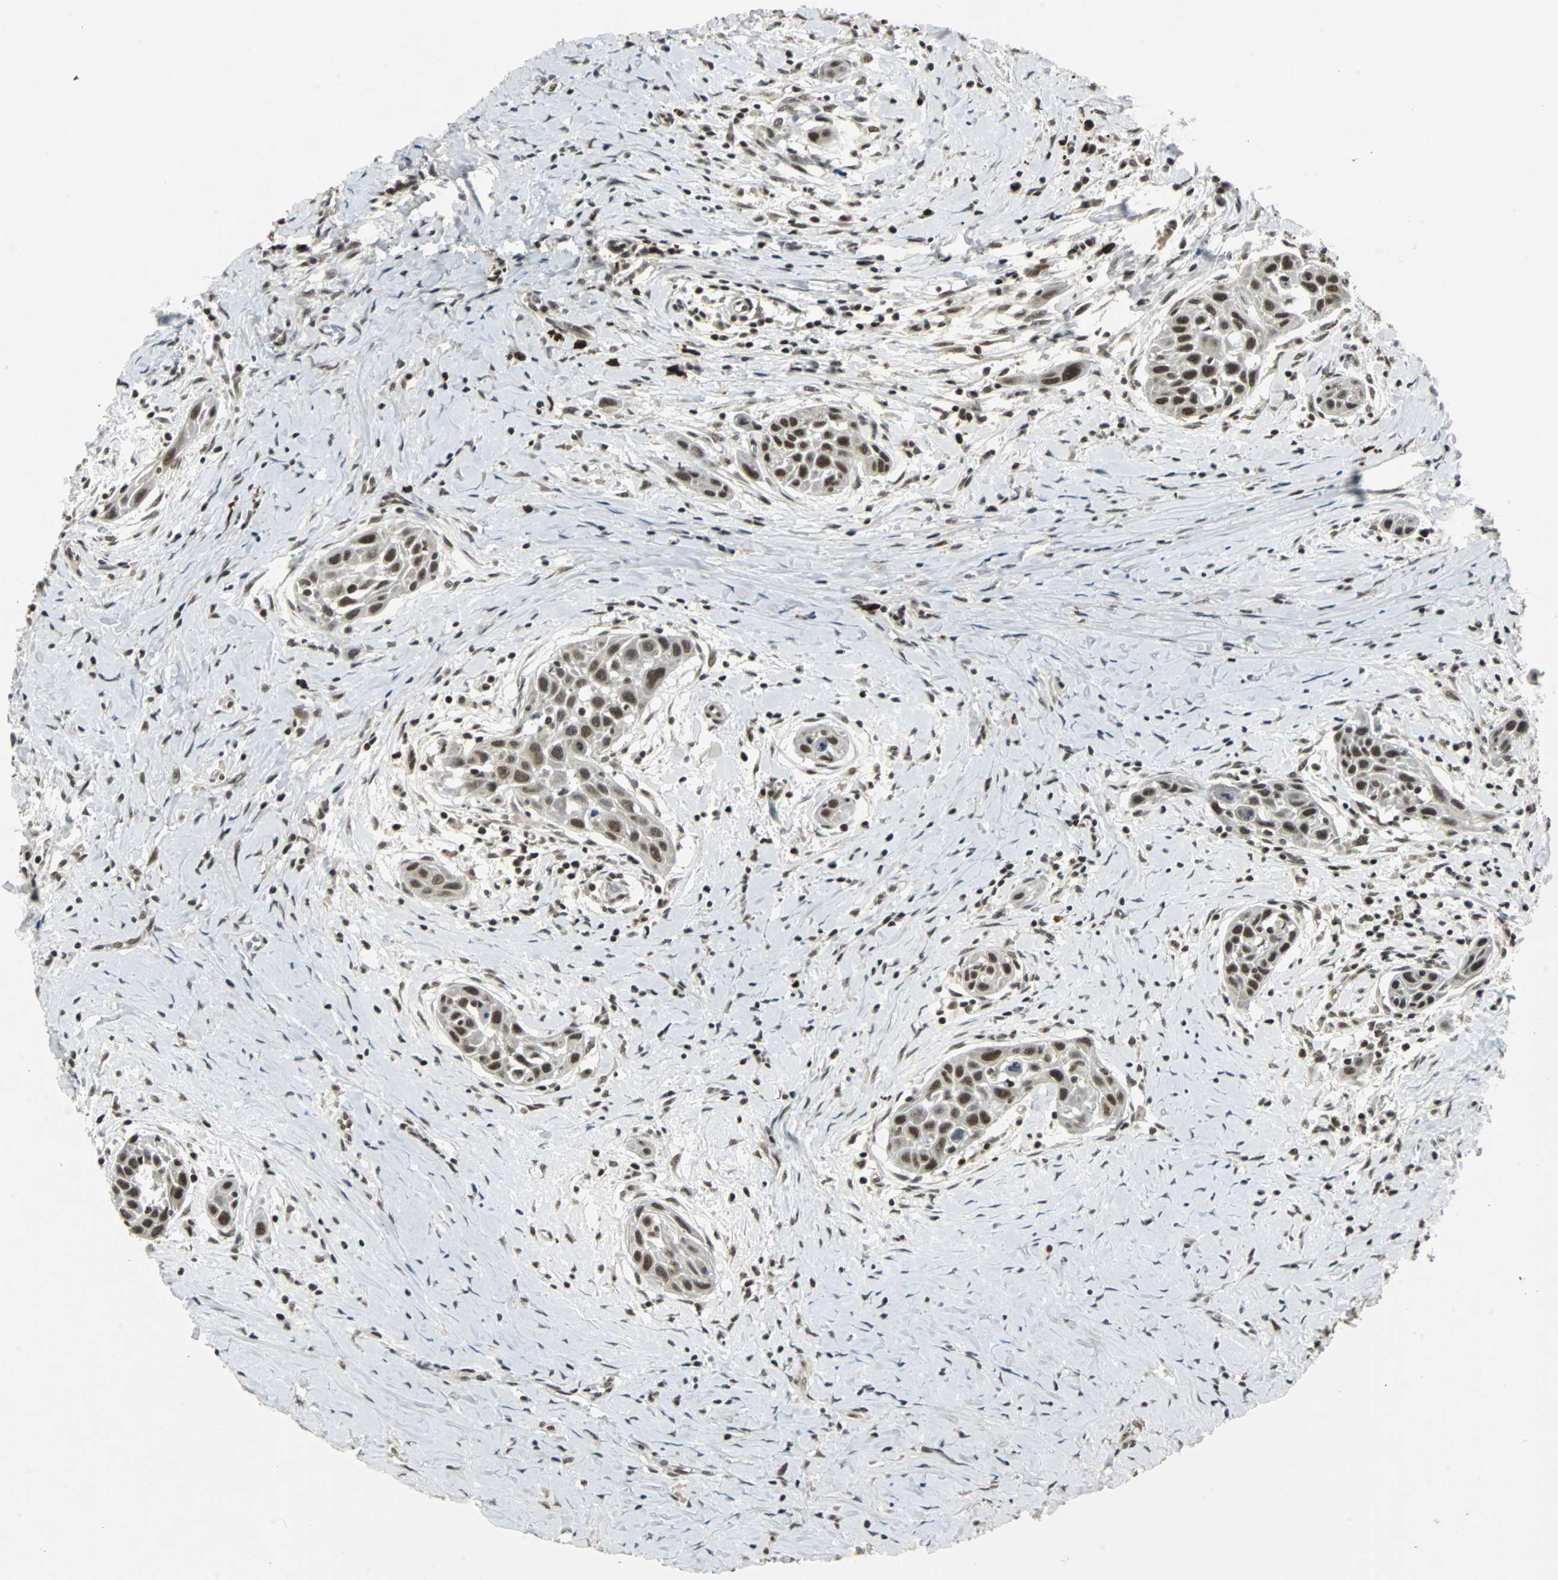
{"staining": {"intensity": "strong", "quantity": ">75%", "location": "nuclear"}, "tissue": "head and neck cancer", "cell_type": "Tumor cells", "image_type": "cancer", "snomed": [{"axis": "morphology", "description": "Squamous cell carcinoma, NOS"}, {"axis": "topography", "description": "Oral tissue"}, {"axis": "topography", "description": "Head-Neck"}], "caption": "High-power microscopy captured an immunohistochemistry micrograph of head and neck squamous cell carcinoma, revealing strong nuclear staining in about >75% of tumor cells. (brown staining indicates protein expression, while blue staining denotes nuclei).", "gene": "TAF5", "patient": {"sex": "female", "age": 50}}